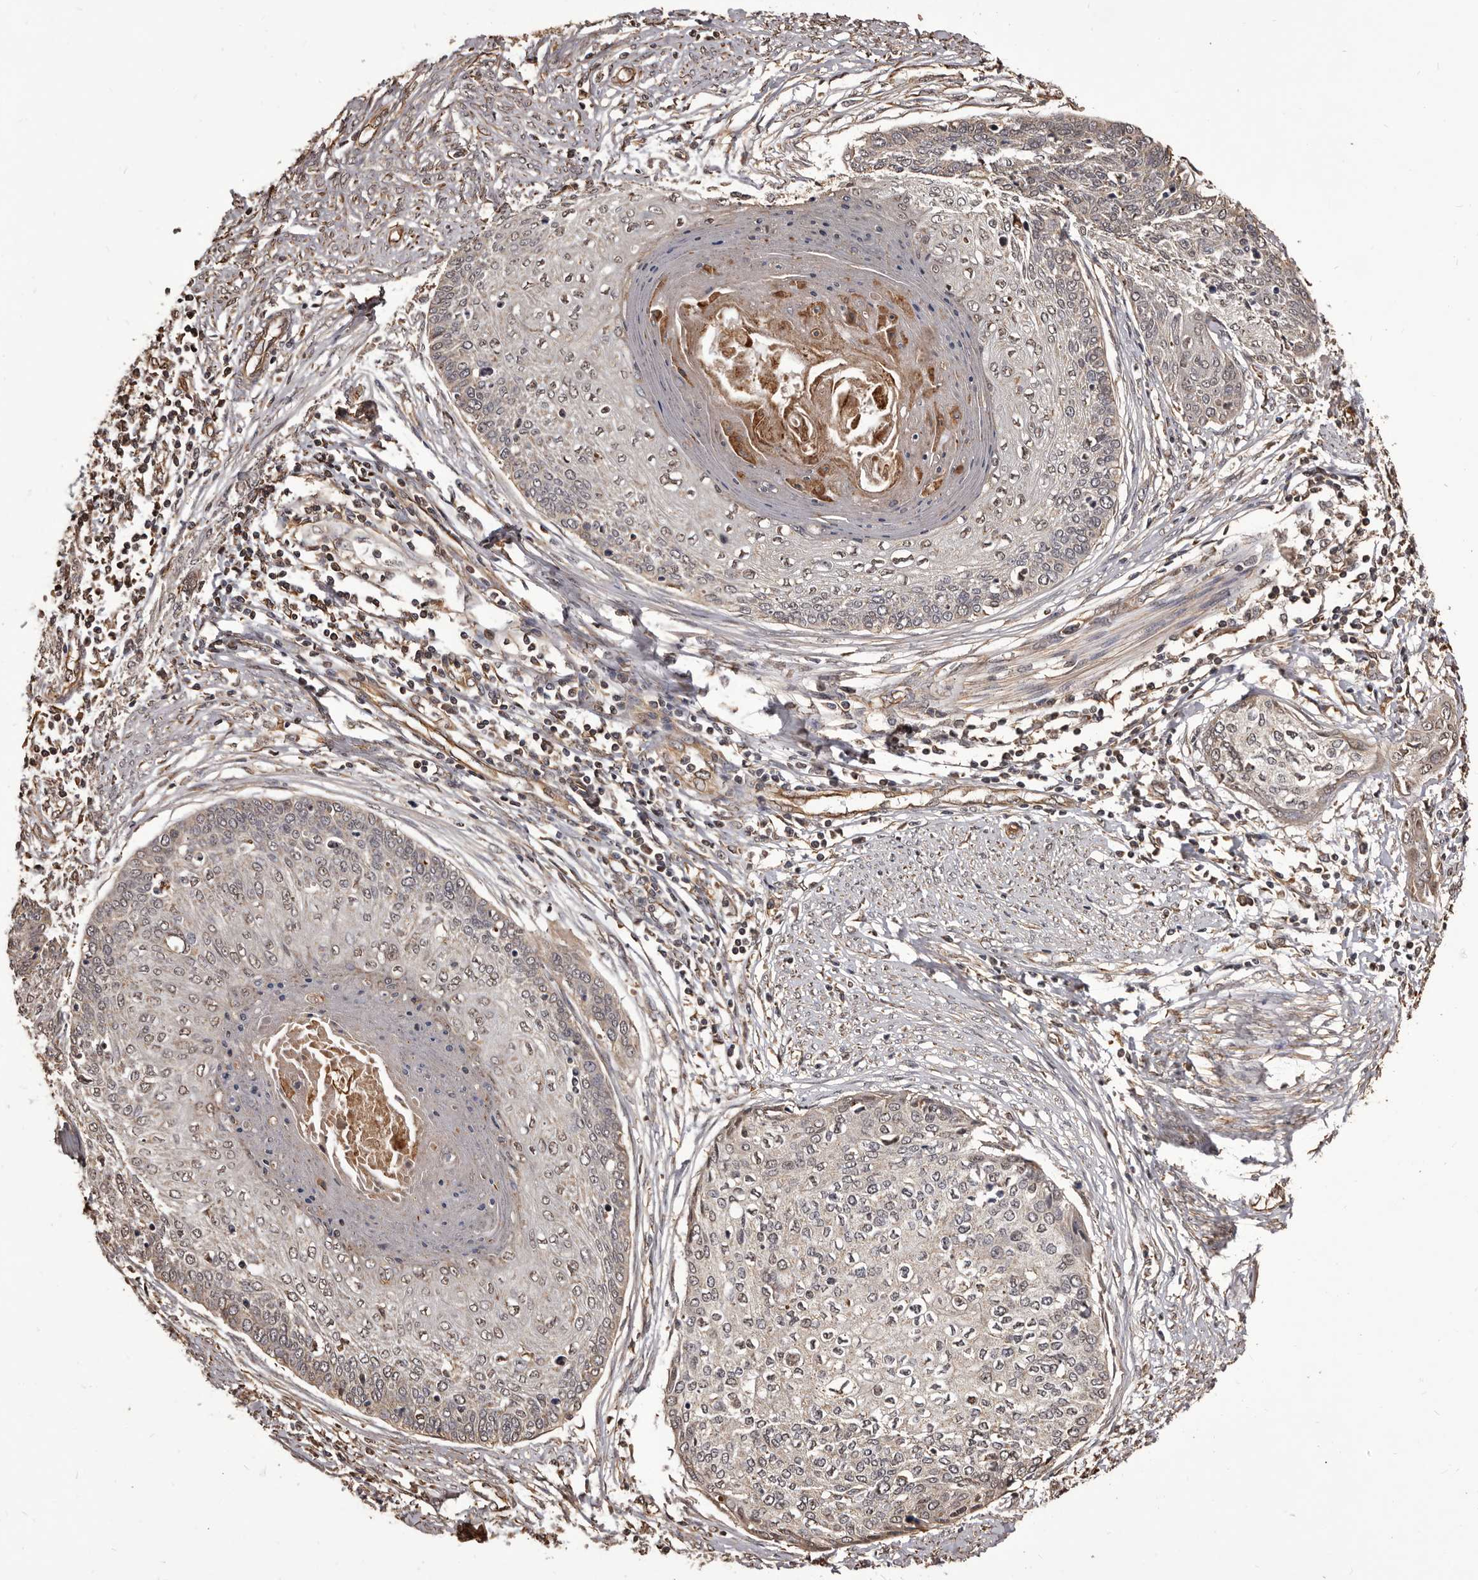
{"staining": {"intensity": "weak", "quantity": "25%-75%", "location": "nuclear"}, "tissue": "cervical cancer", "cell_type": "Tumor cells", "image_type": "cancer", "snomed": [{"axis": "morphology", "description": "Squamous cell carcinoma, NOS"}, {"axis": "topography", "description": "Cervix"}], "caption": "Tumor cells display weak nuclear staining in about 25%-75% of cells in cervical squamous cell carcinoma. (brown staining indicates protein expression, while blue staining denotes nuclei).", "gene": "ALPK1", "patient": {"sex": "female", "age": 37}}